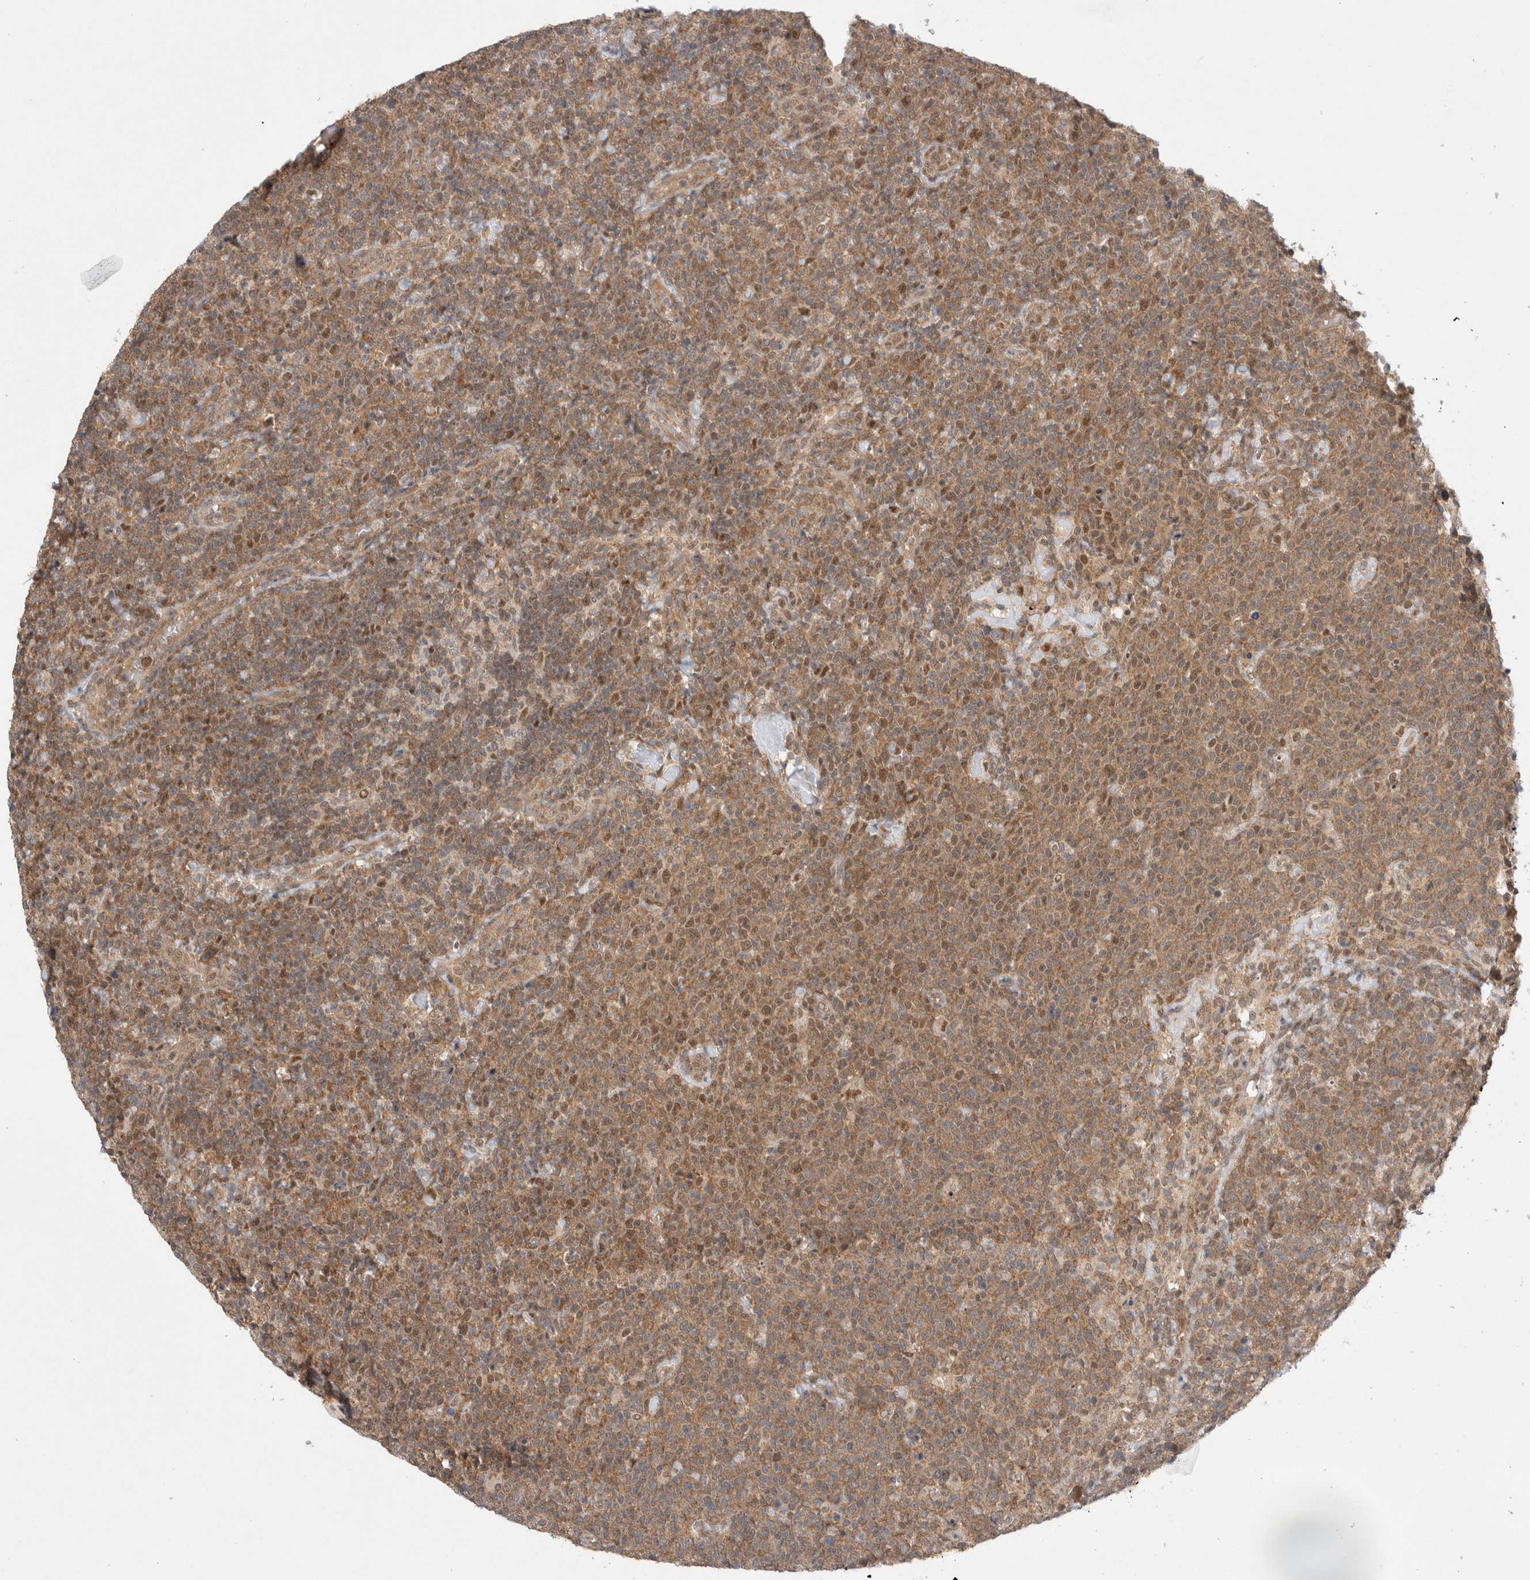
{"staining": {"intensity": "moderate", "quantity": ">75%", "location": "cytoplasmic/membranous,nuclear"}, "tissue": "lymphoma", "cell_type": "Tumor cells", "image_type": "cancer", "snomed": [{"axis": "morphology", "description": "Malignant lymphoma, non-Hodgkin's type, High grade"}, {"axis": "topography", "description": "Lymph node"}], "caption": "Immunohistochemical staining of human high-grade malignant lymphoma, non-Hodgkin's type demonstrates medium levels of moderate cytoplasmic/membranous and nuclear protein staining in about >75% of tumor cells.", "gene": "EIF3E", "patient": {"sex": "male", "age": 61}}